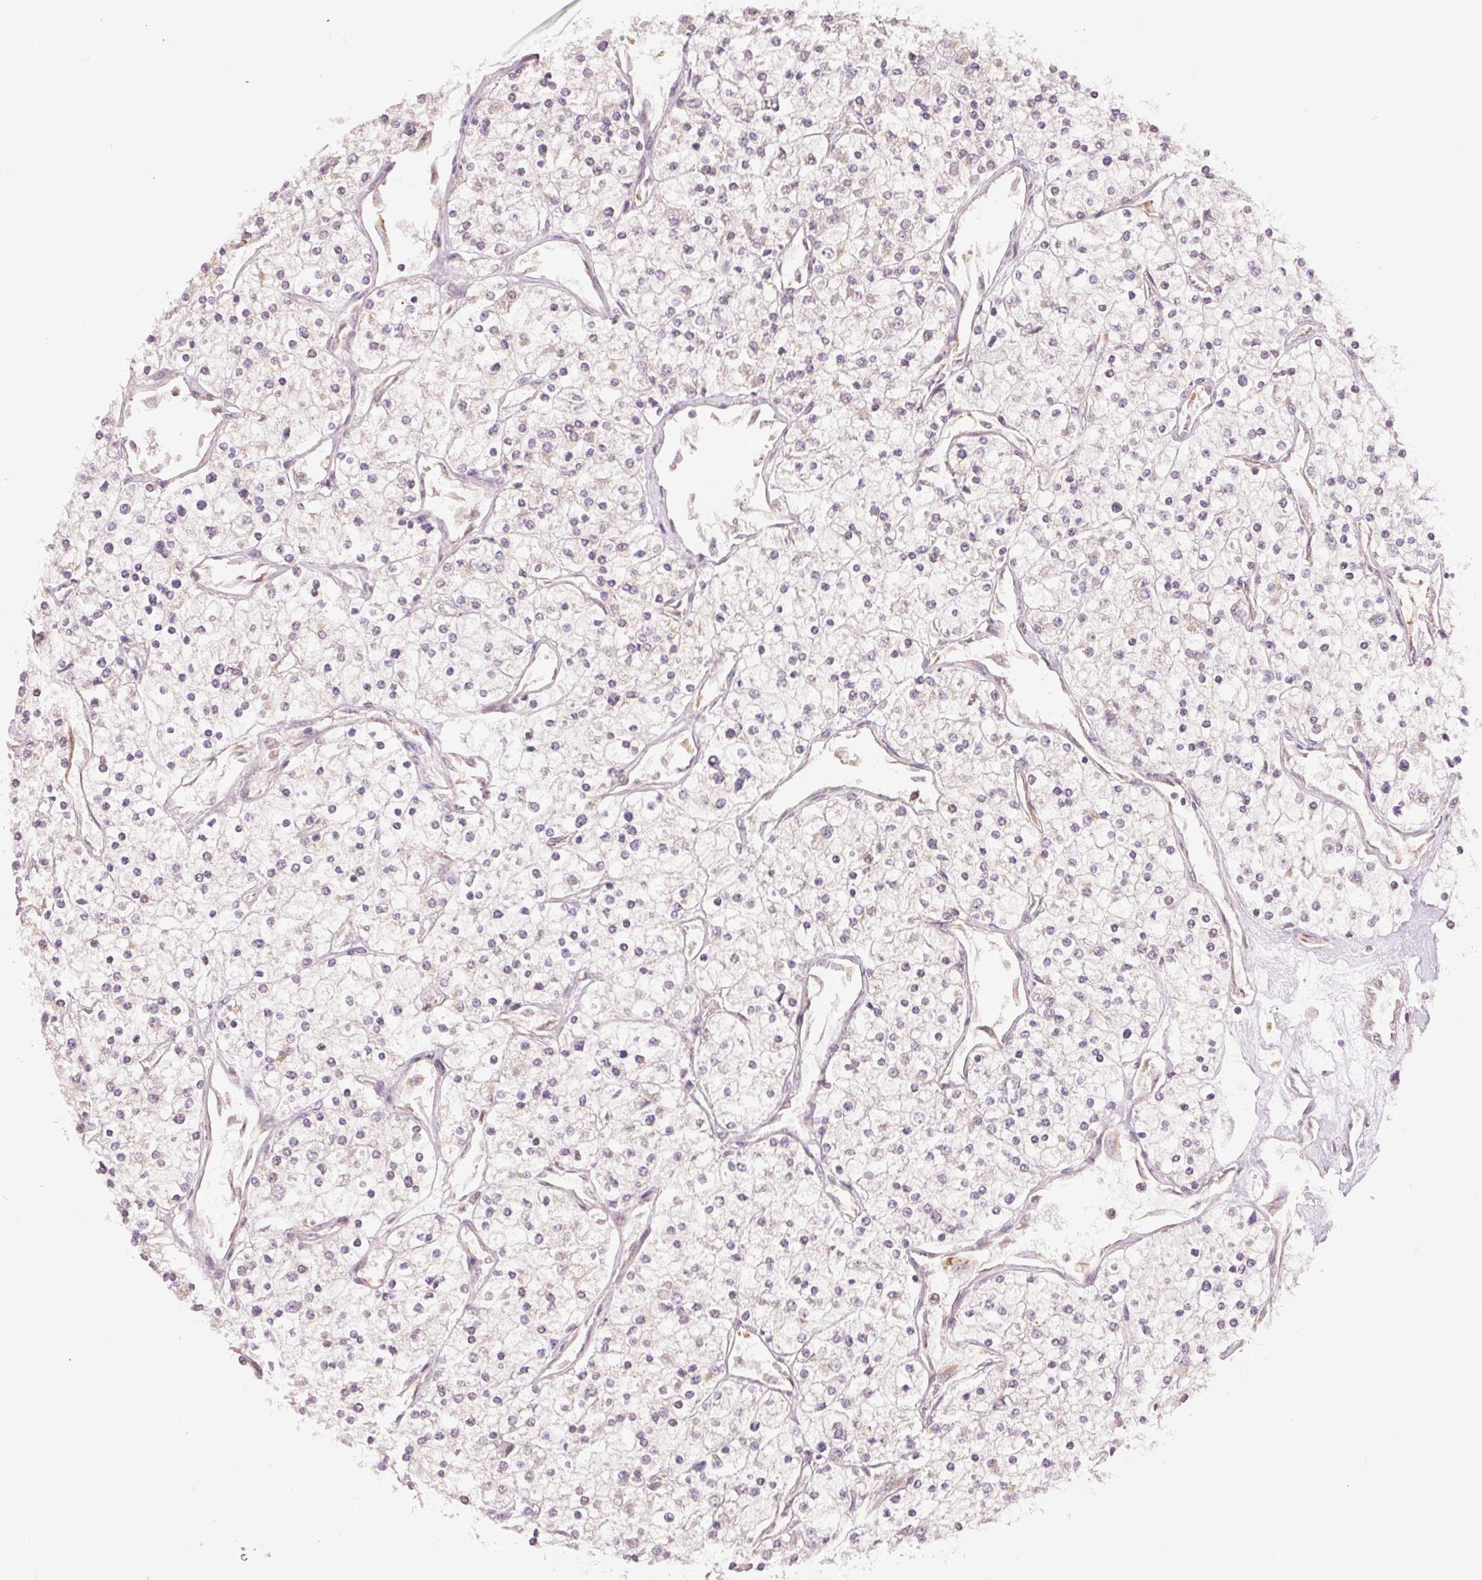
{"staining": {"intensity": "negative", "quantity": "none", "location": "none"}, "tissue": "renal cancer", "cell_type": "Tumor cells", "image_type": "cancer", "snomed": [{"axis": "morphology", "description": "Adenocarcinoma, NOS"}, {"axis": "topography", "description": "Kidney"}], "caption": "Immunohistochemical staining of human renal cancer (adenocarcinoma) demonstrates no significant expression in tumor cells. (DAB (3,3'-diaminobenzidine) IHC, high magnification).", "gene": "SLC20A1", "patient": {"sex": "male", "age": 80}}